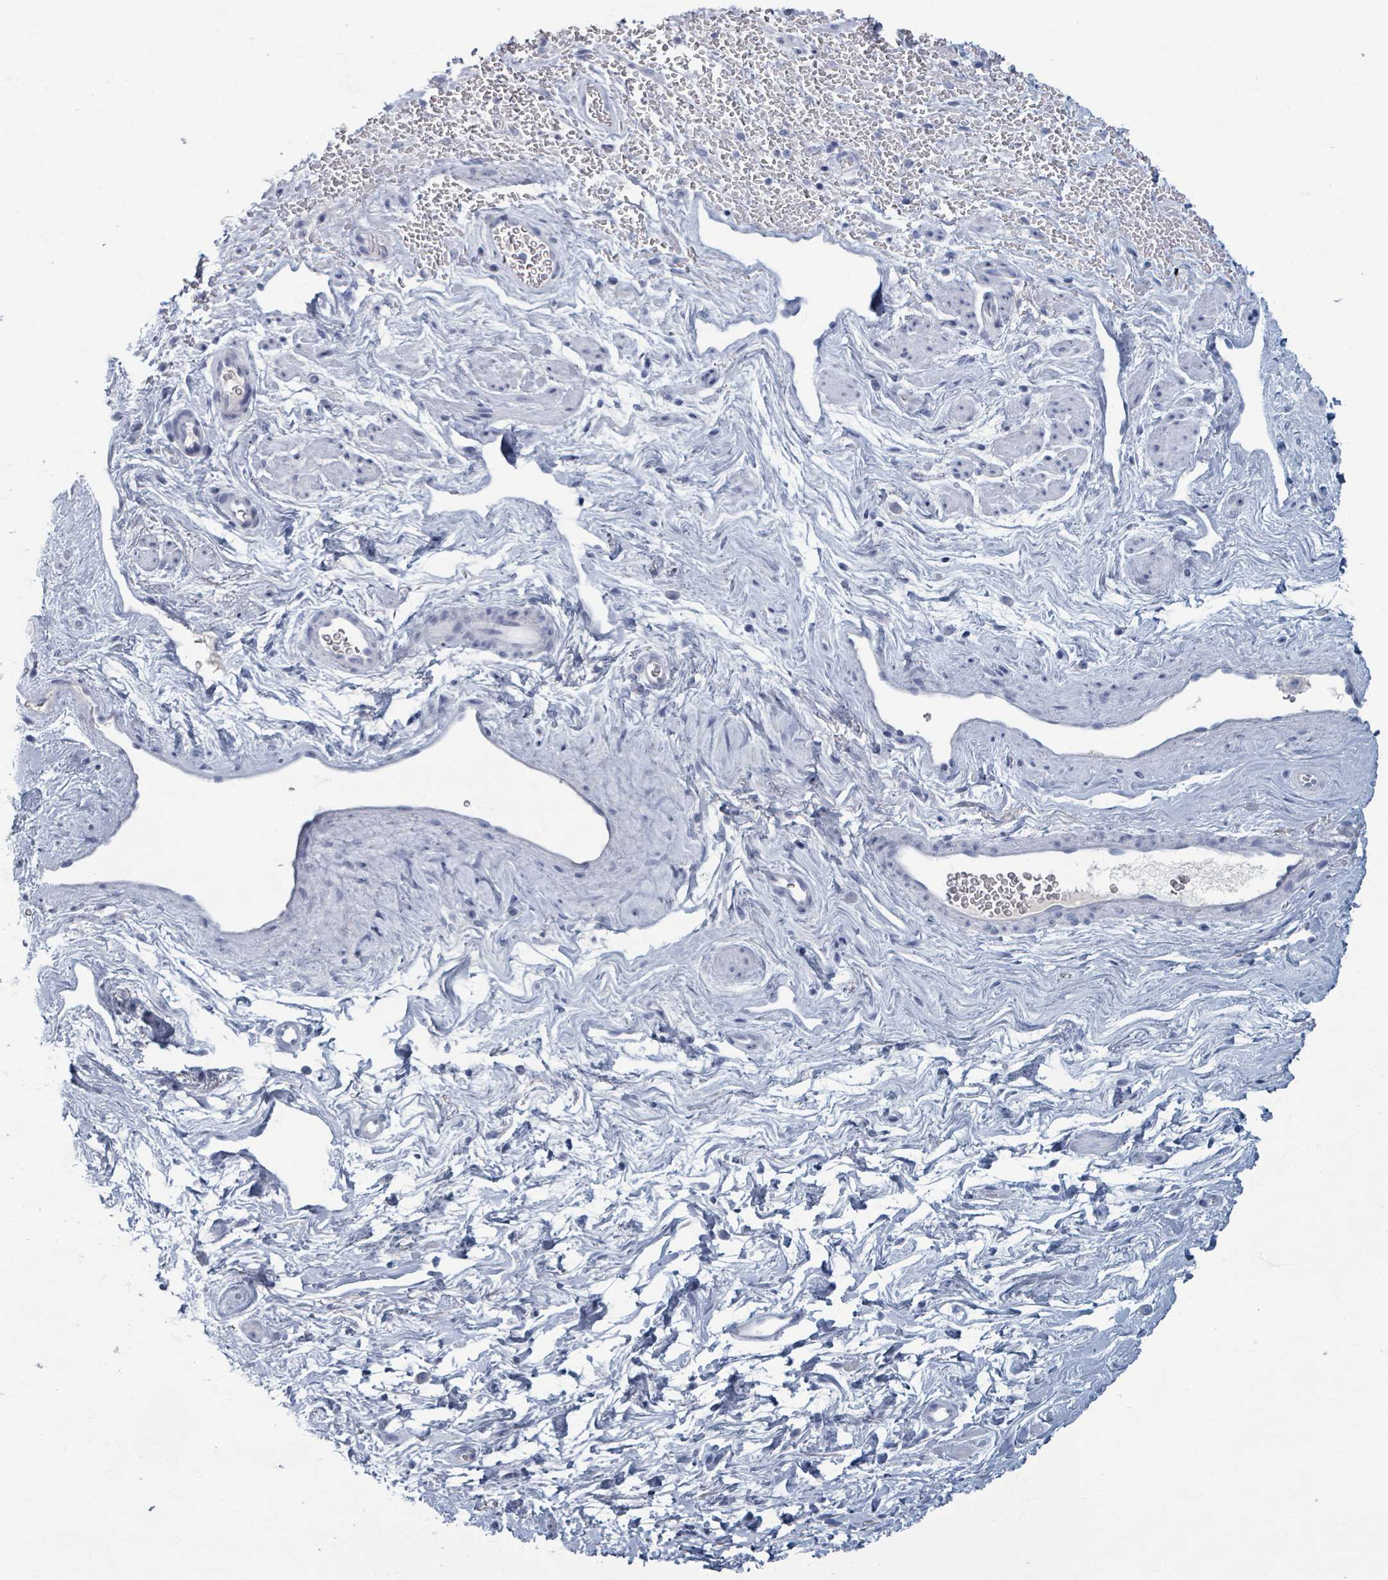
{"staining": {"intensity": "negative", "quantity": "none", "location": "none"}, "tissue": "smooth muscle", "cell_type": "Smooth muscle cells", "image_type": "normal", "snomed": [{"axis": "morphology", "description": "Normal tissue, NOS"}, {"axis": "topography", "description": "Smooth muscle"}, {"axis": "topography", "description": "Peripheral nerve tissue"}], "caption": "Histopathology image shows no protein expression in smooth muscle cells of normal smooth muscle.", "gene": "TAS2R1", "patient": {"sex": "male", "age": 69}}